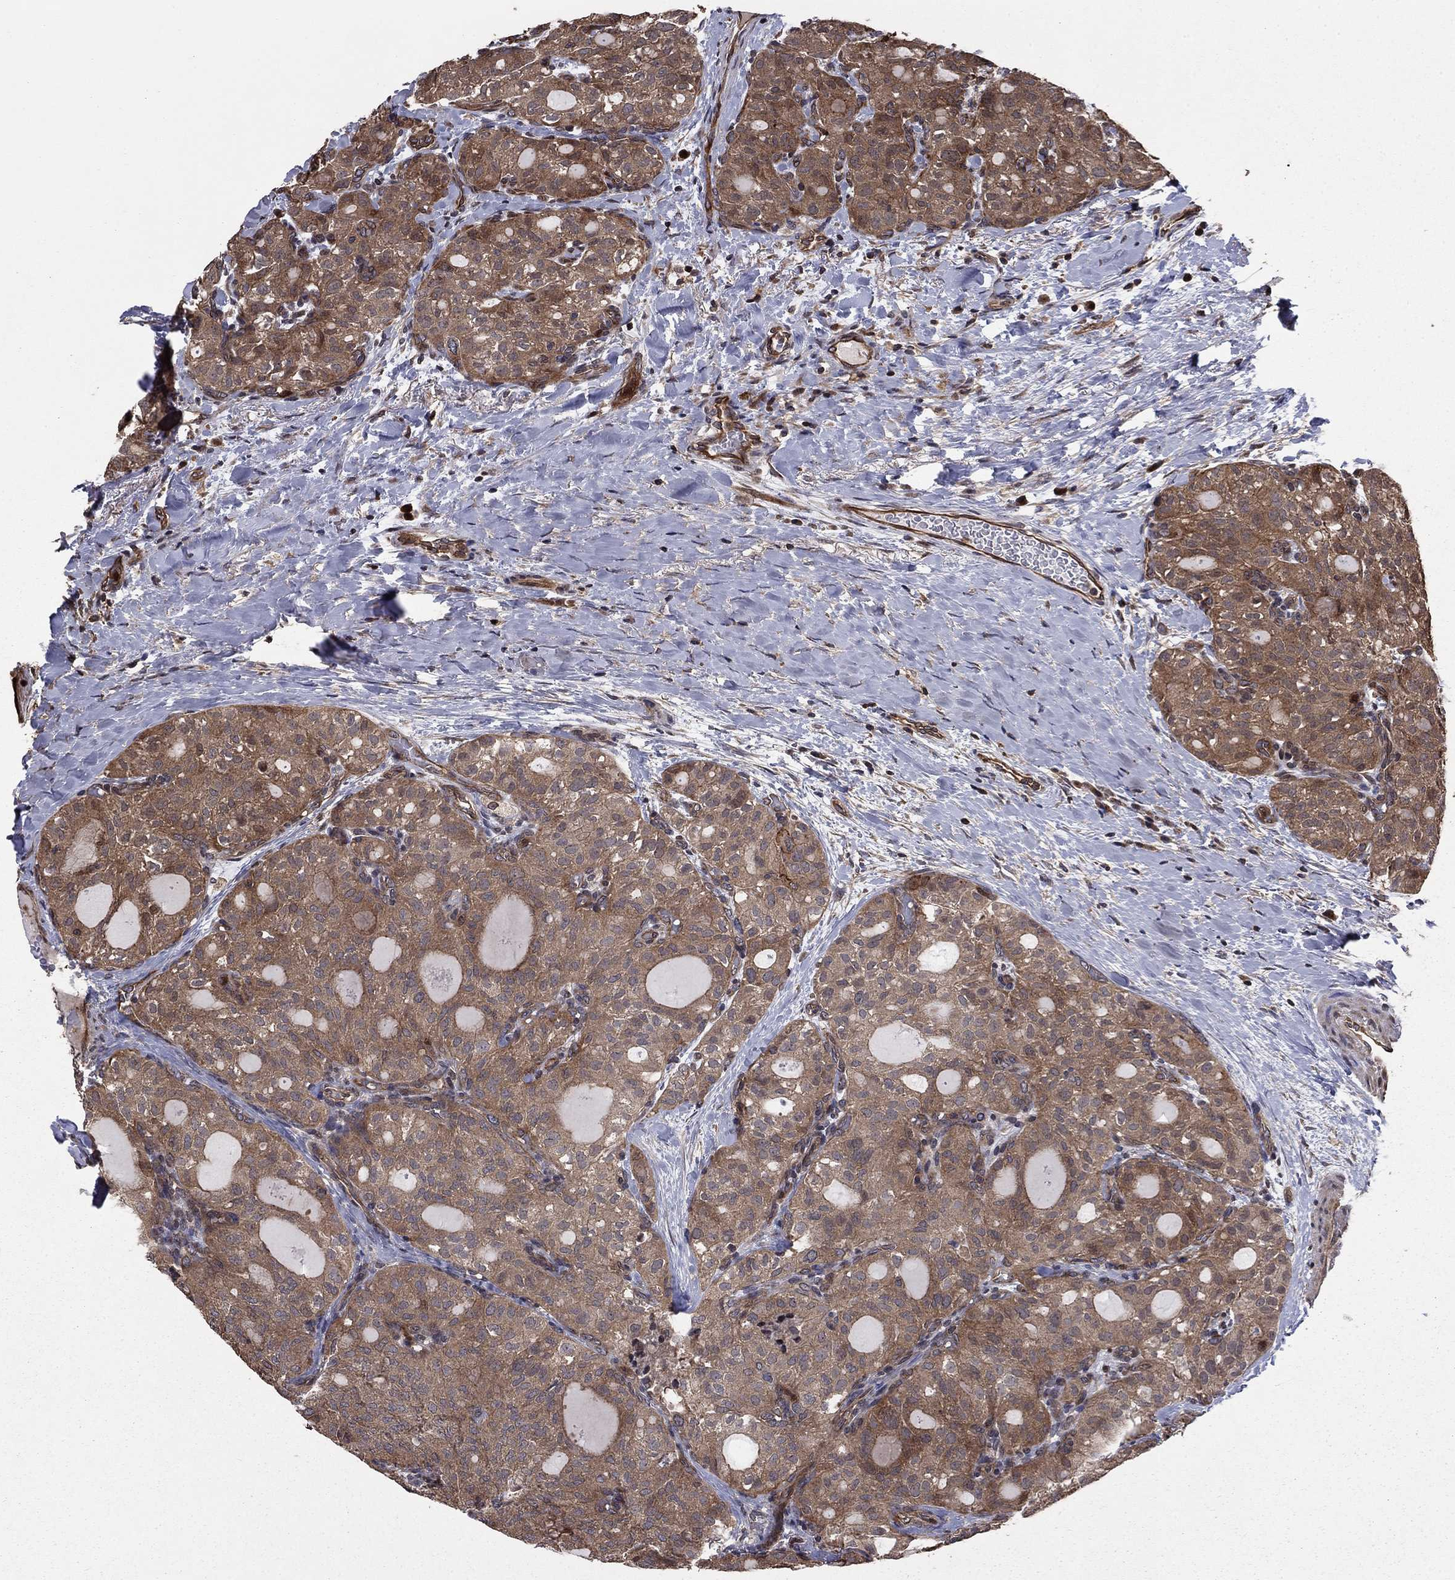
{"staining": {"intensity": "moderate", "quantity": "25%-75%", "location": "cytoplasmic/membranous"}, "tissue": "thyroid cancer", "cell_type": "Tumor cells", "image_type": "cancer", "snomed": [{"axis": "morphology", "description": "Follicular adenoma carcinoma, NOS"}, {"axis": "topography", "description": "Thyroid gland"}], "caption": "Moderate cytoplasmic/membranous protein staining is seen in about 25%-75% of tumor cells in follicular adenoma carcinoma (thyroid).", "gene": "GYG1", "patient": {"sex": "male", "age": 75}}